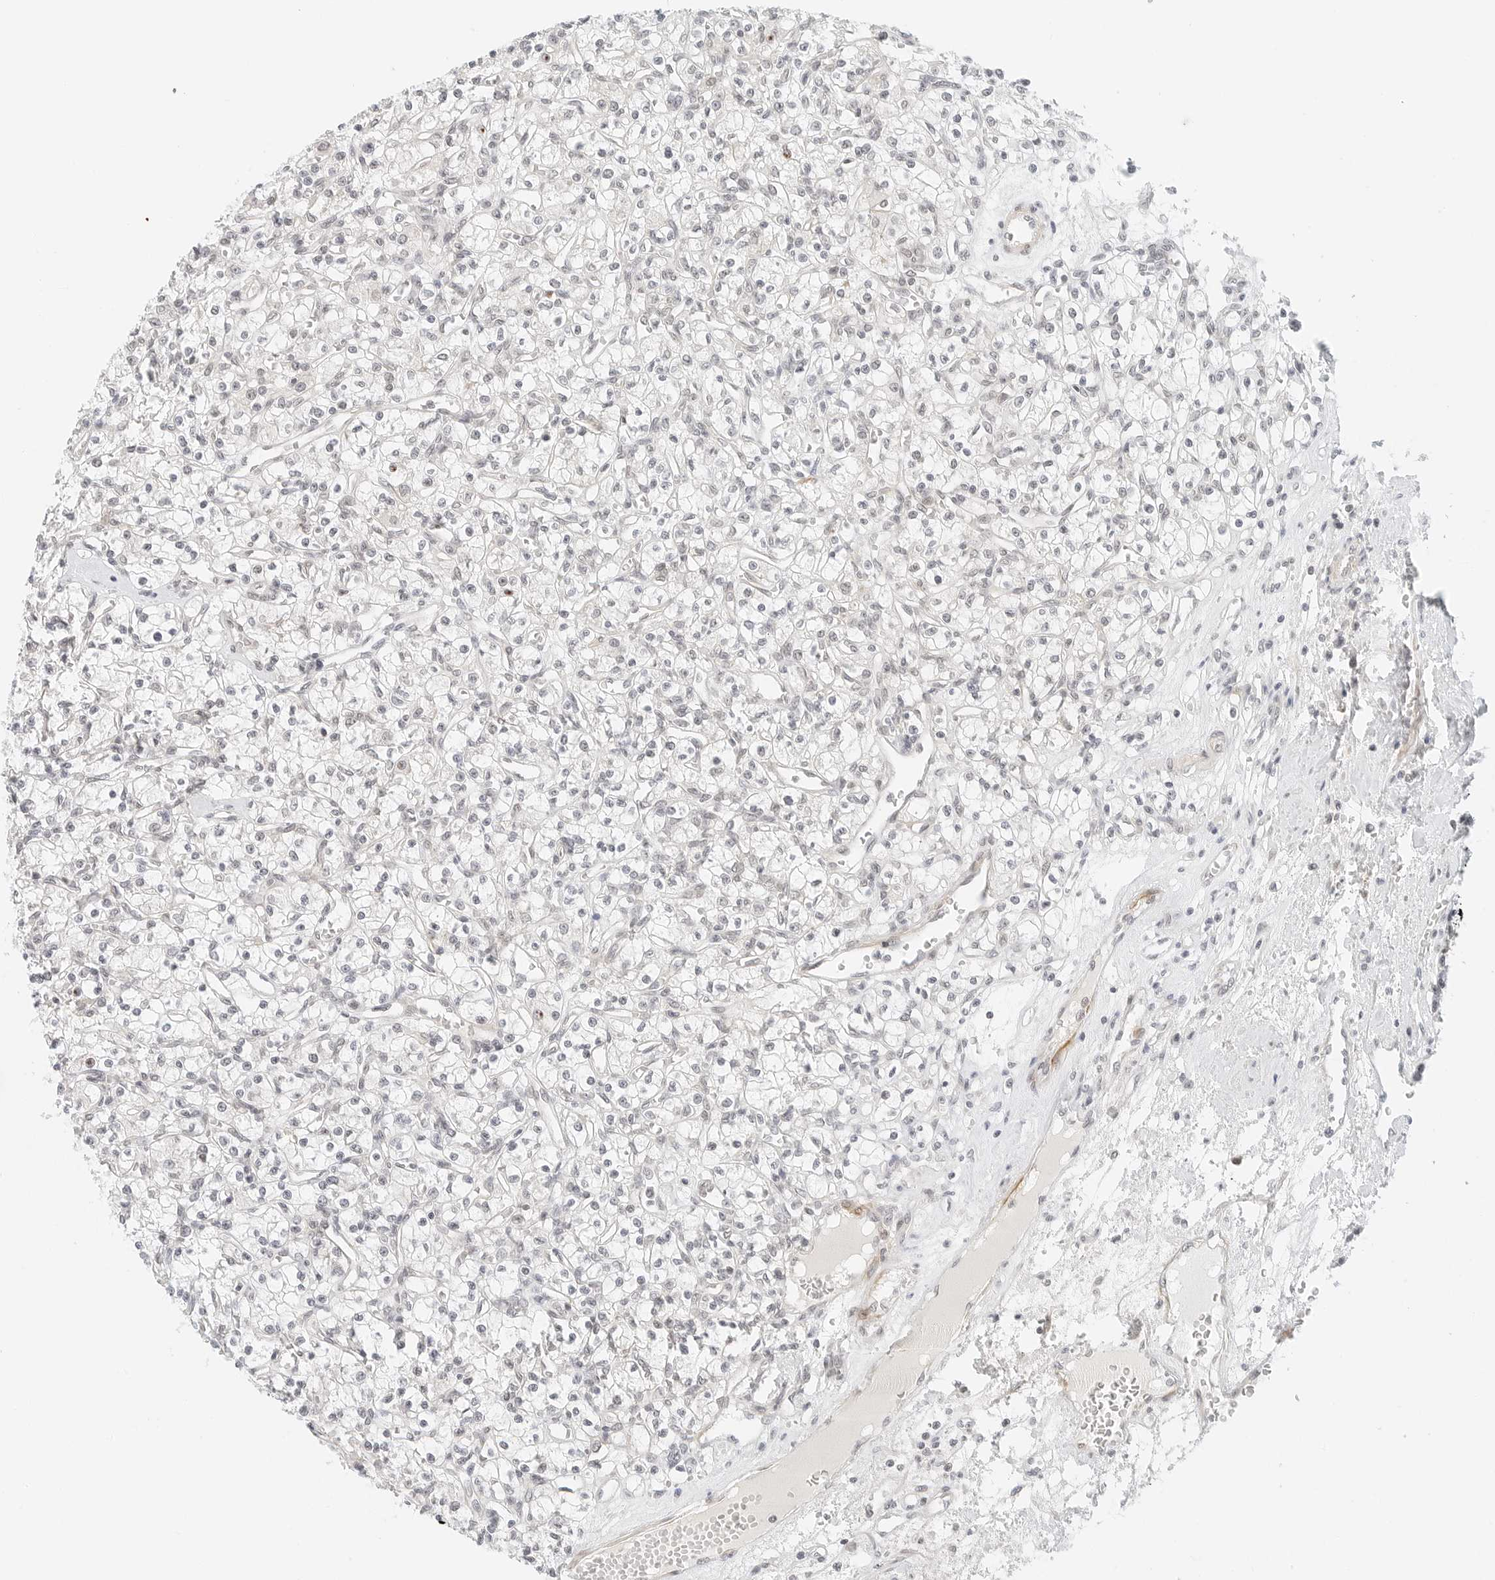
{"staining": {"intensity": "weak", "quantity": "<25%", "location": "nuclear"}, "tissue": "renal cancer", "cell_type": "Tumor cells", "image_type": "cancer", "snomed": [{"axis": "morphology", "description": "Adenocarcinoma, NOS"}, {"axis": "topography", "description": "Kidney"}], "caption": "Immunohistochemistry of human renal cancer demonstrates no positivity in tumor cells. (DAB immunohistochemistry, high magnification).", "gene": "NEO1", "patient": {"sex": "female", "age": 59}}